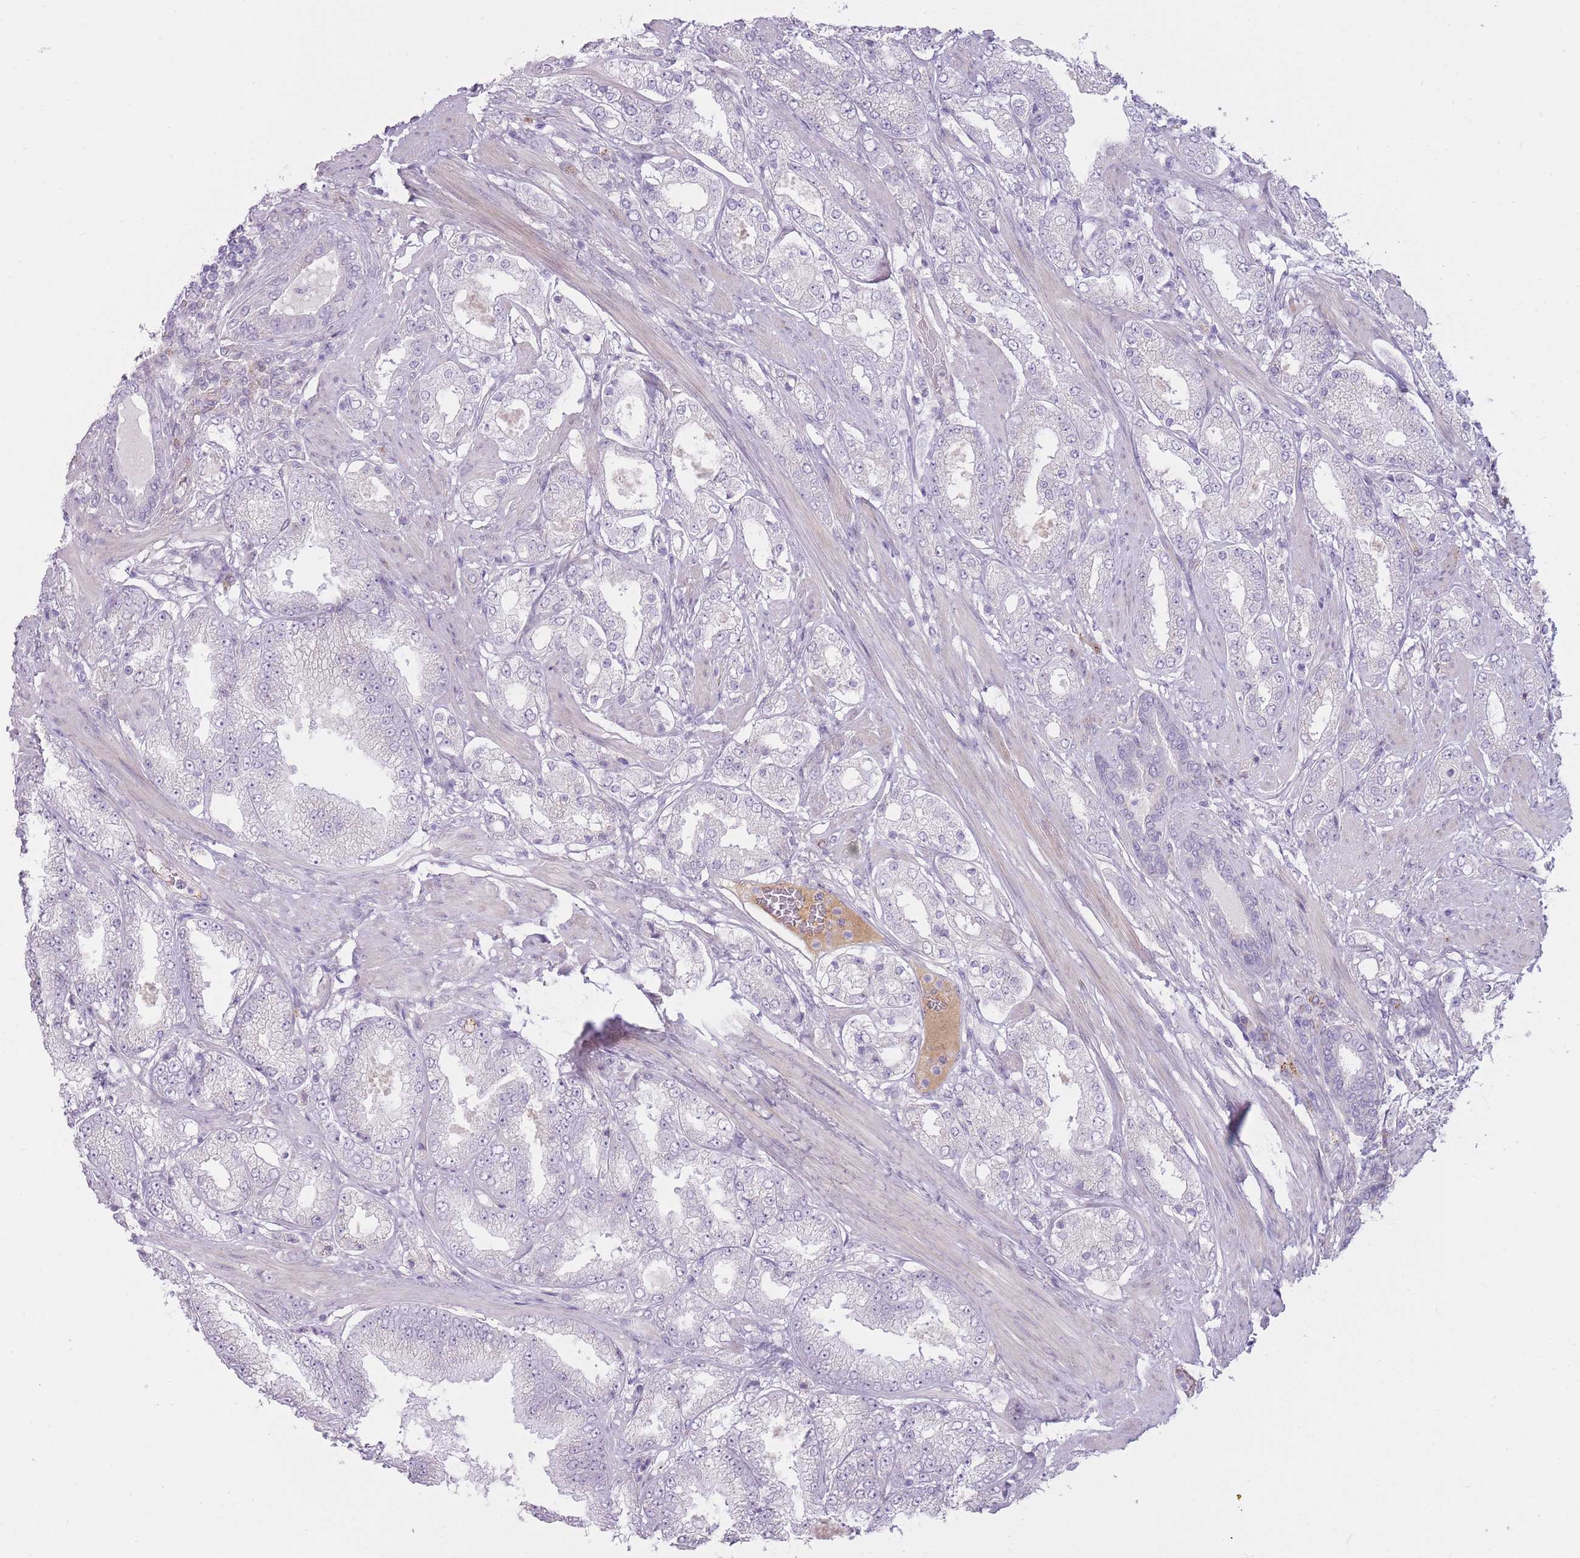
{"staining": {"intensity": "negative", "quantity": "none", "location": "none"}, "tissue": "prostate cancer", "cell_type": "Tumor cells", "image_type": "cancer", "snomed": [{"axis": "morphology", "description": "Adenocarcinoma, High grade"}, {"axis": "topography", "description": "Prostate"}], "caption": "High-grade adenocarcinoma (prostate) was stained to show a protein in brown. There is no significant expression in tumor cells.", "gene": "PGRMC2", "patient": {"sex": "male", "age": 68}}